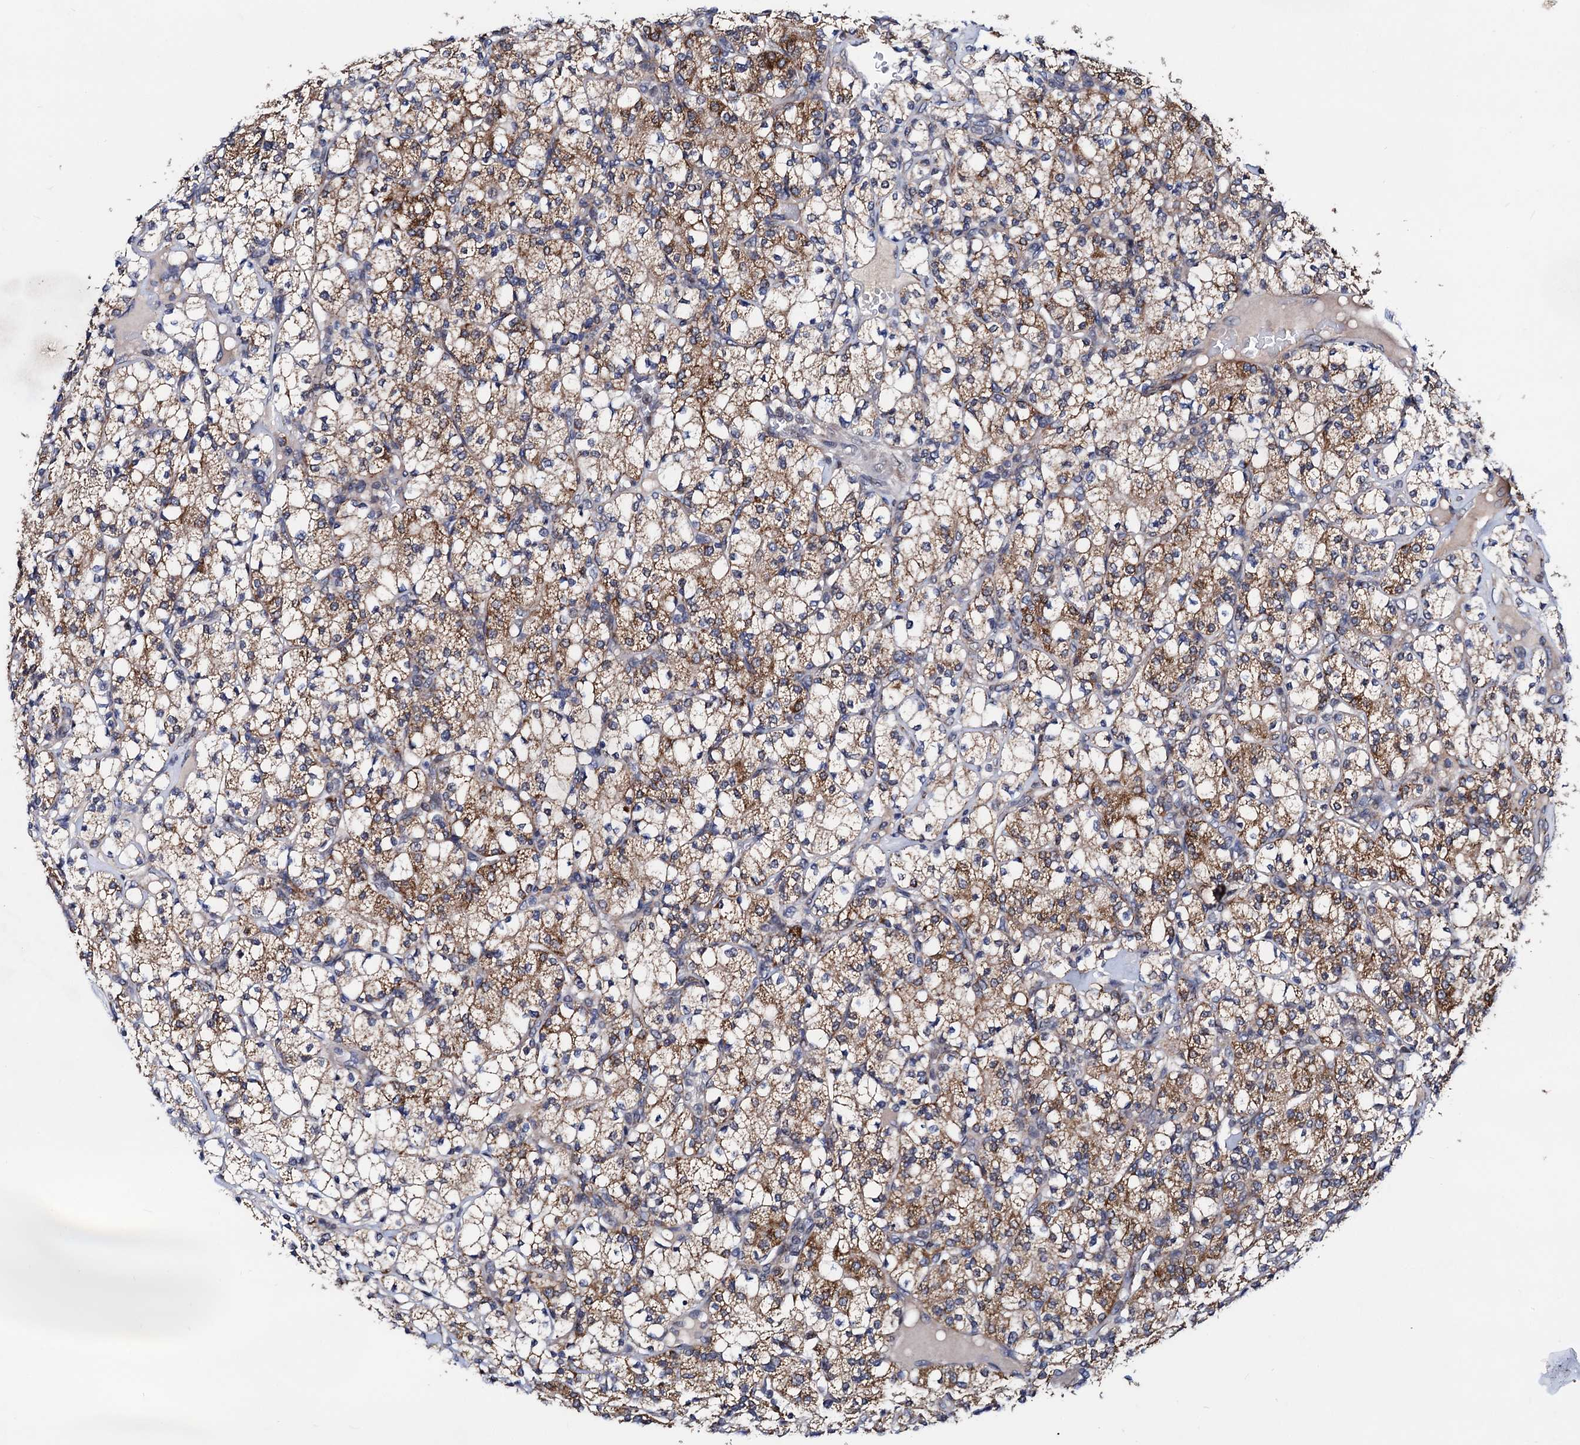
{"staining": {"intensity": "moderate", "quantity": ">75%", "location": "cytoplasmic/membranous"}, "tissue": "renal cancer", "cell_type": "Tumor cells", "image_type": "cancer", "snomed": [{"axis": "morphology", "description": "Adenocarcinoma, NOS"}, {"axis": "topography", "description": "Kidney"}], "caption": "This photomicrograph exhibits IHC staining of adenocarcinoma (renal), with medium moderate cytoplasmic/membranous positivity in approximately >75% of tumor cells.", "gene": "COA4", "patient": {"sex": "male", "age": 77}}